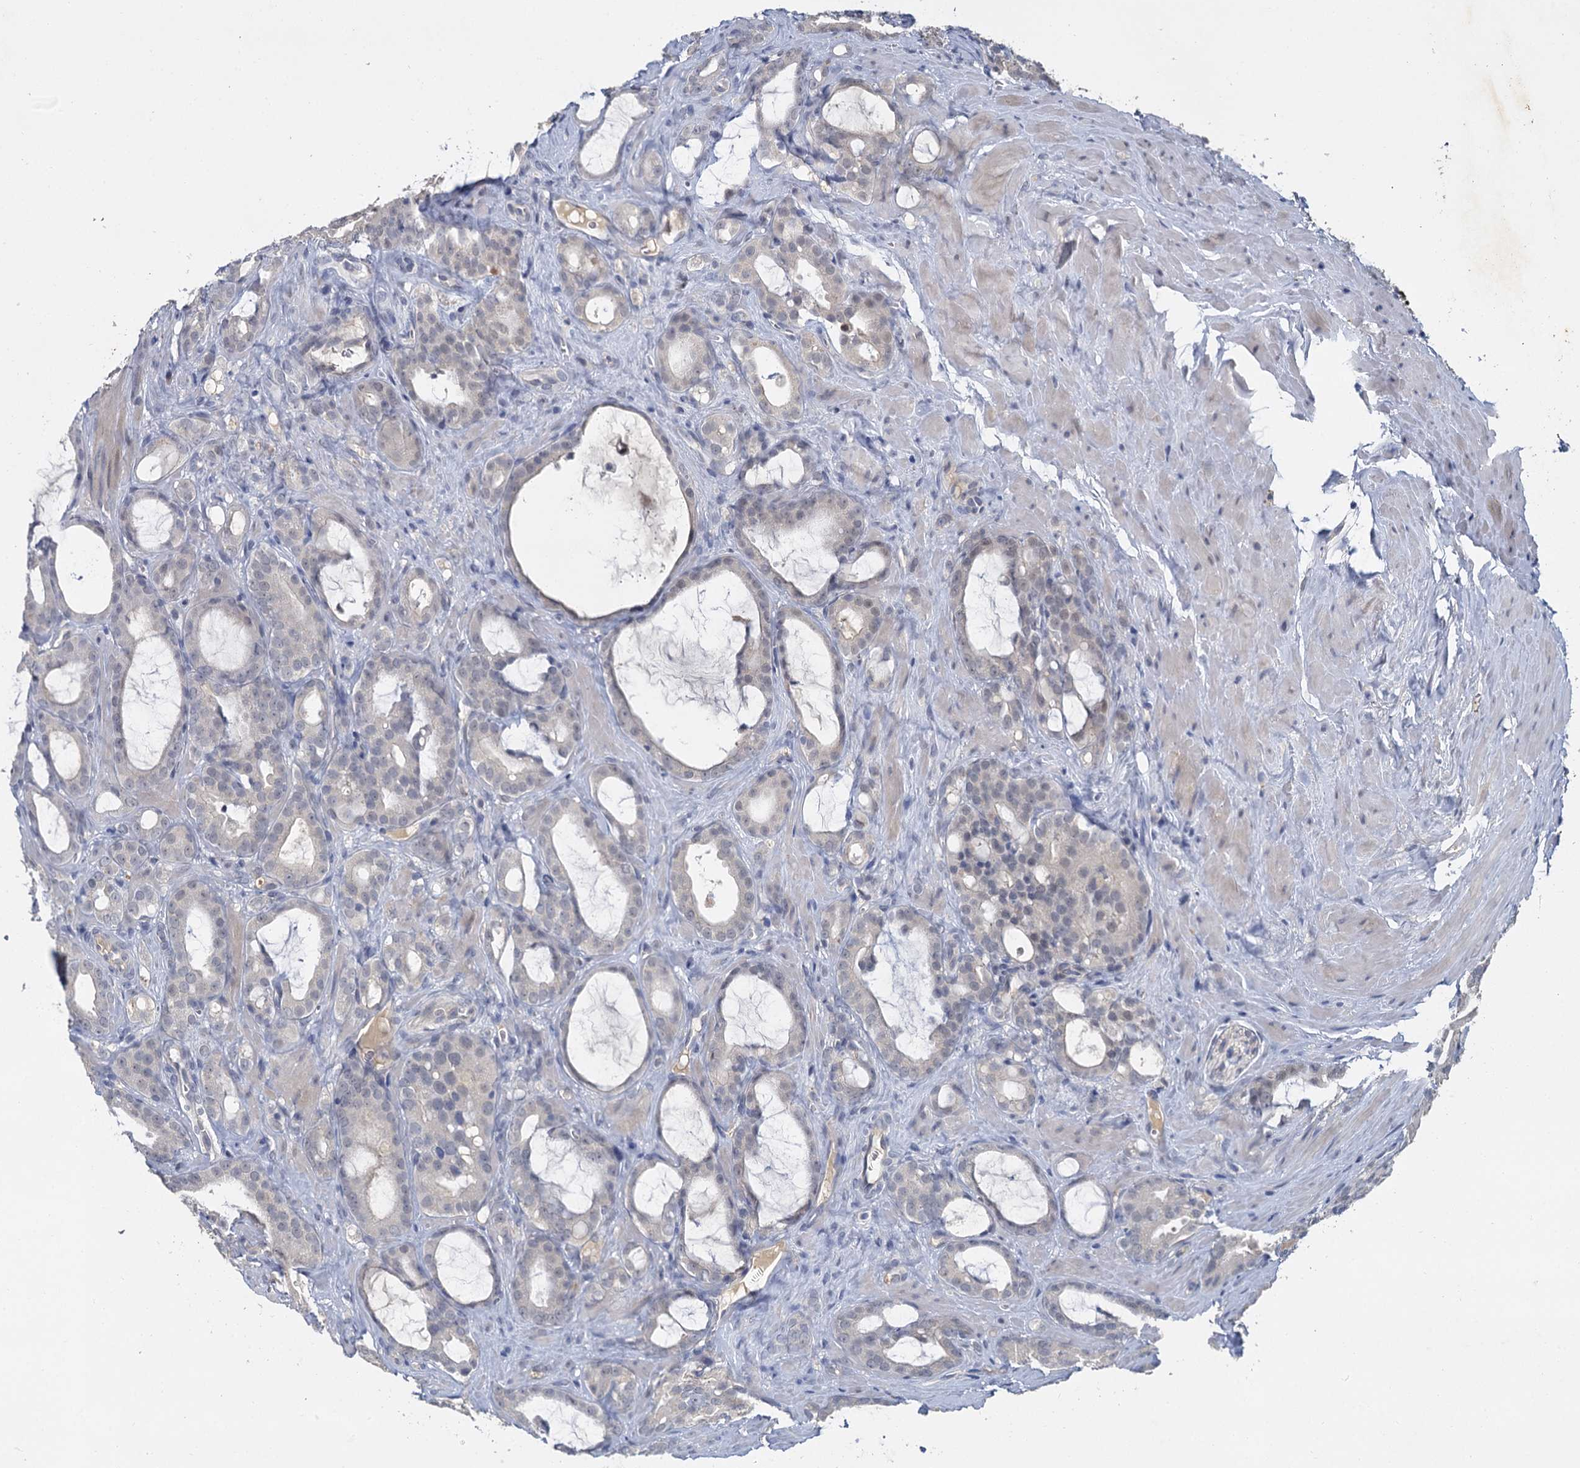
{"staining": {"intensity": "negative", "quantity": "none", "location": "none"}, "tissue": "prostate cancer", "cell_type": "Tumor cells", "image_type": "cancer", "snomed": [{"axis": "morphology", "description": "Adenocarcinoma, High grade"}, {"axis": "topography", "description": "Prostate"}], "caption": "Micrograph shows no protein staining in tumor cells of prostate cancer (high-grade adenocarcinoma) tissue. (Stains: DAB (3,3'-diaminobenzidine) immunohistochemistry (IHC) with hematoxylin counter stain, Microscopy: brightfield microscopy at high magnification).", "gene": "MUCL1", "patient": {"sex": "male", "age": 72}}